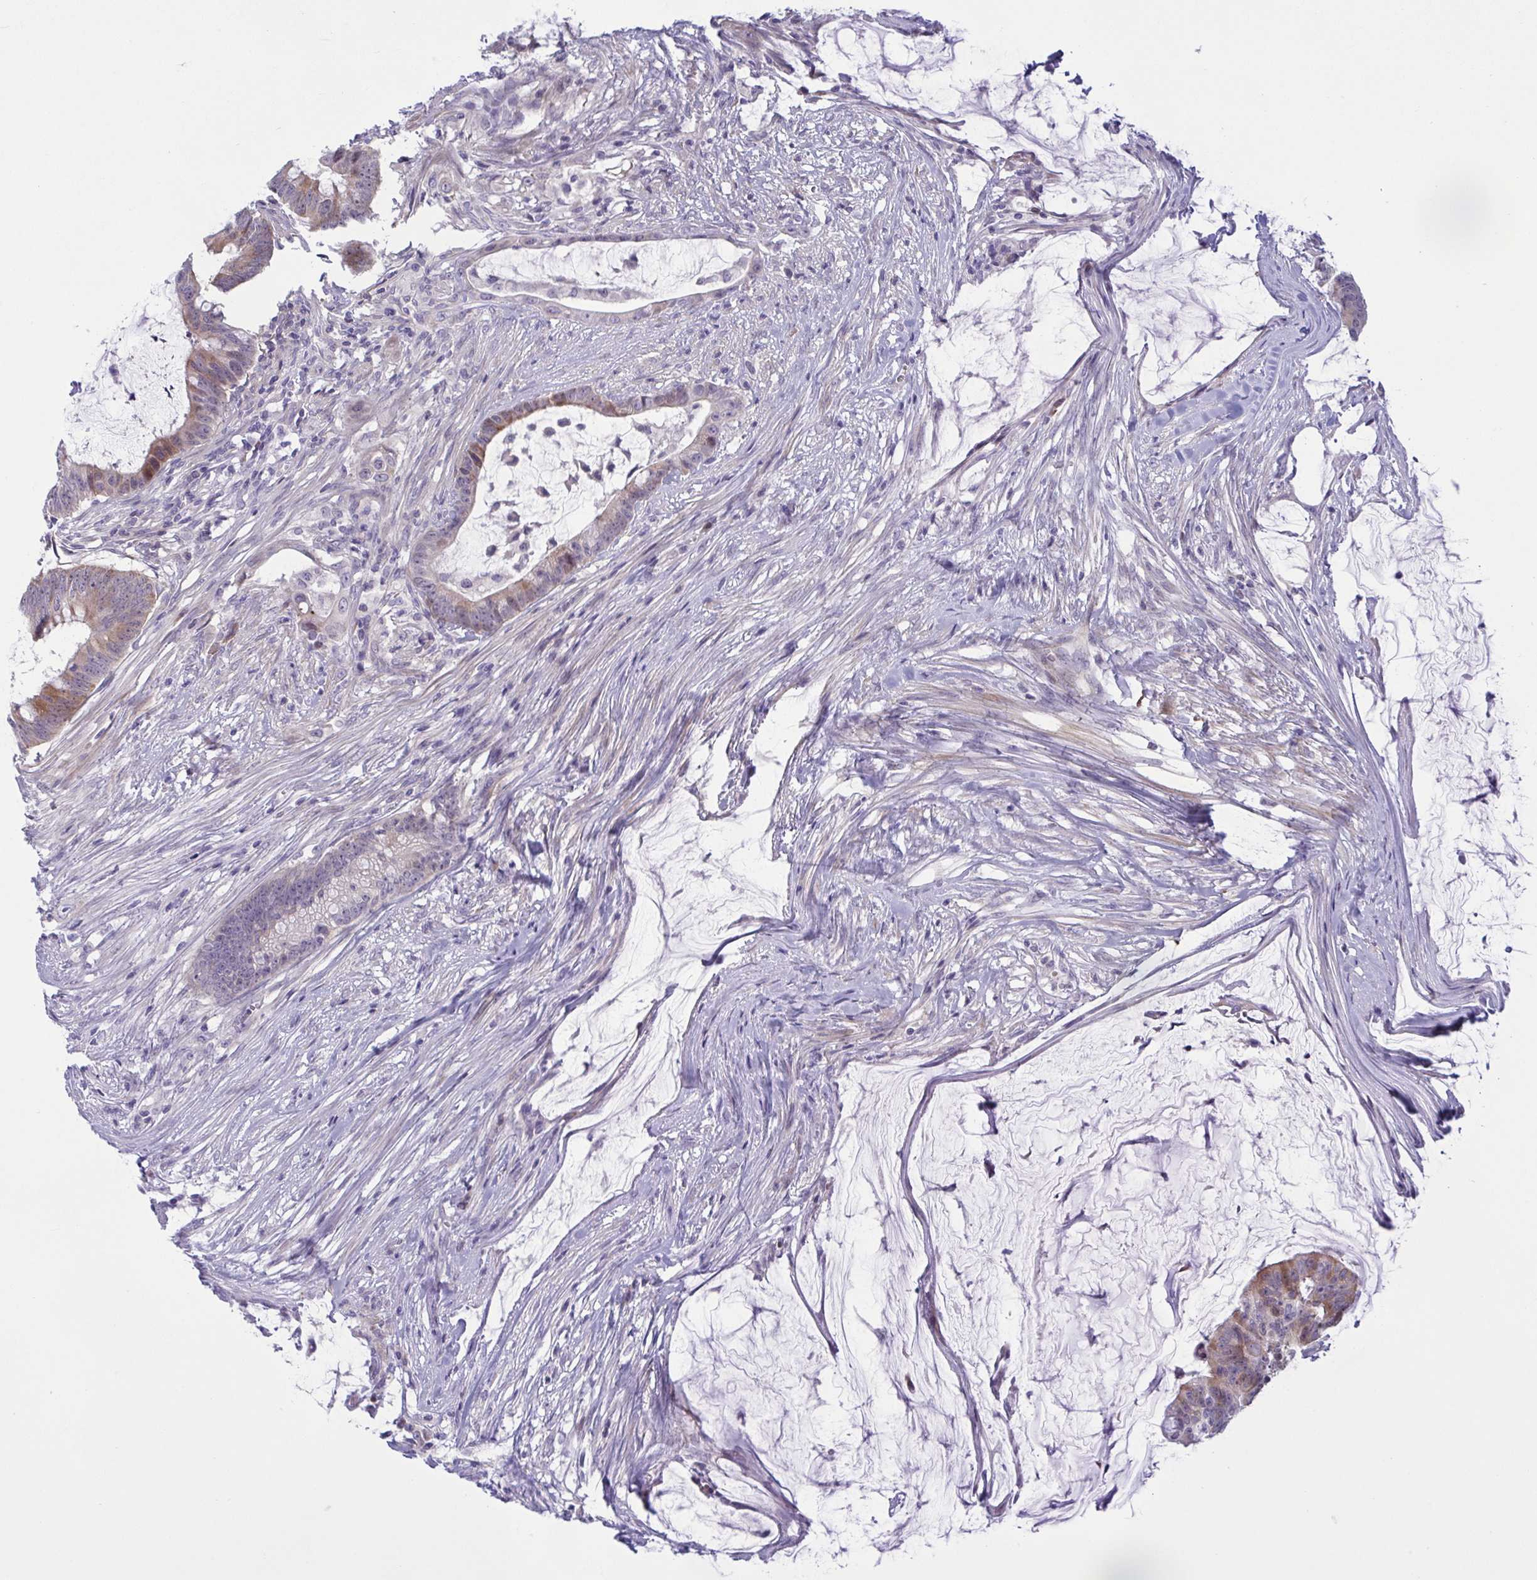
{"staining": {"intensity": "strong", "quantity": "25%-75%", "location": "cytoplasmic/membranous"}, "tissue": "colorectal cancer", "cell_type": "Tumor cells", "image_type": "cancer", "snomed": [{"axis": "morphology", "description": "Adenocarcinoma, NOS"}, {"axis": "topography", "description": "Colon"}], "caption": "About 25%-75% of tumor cells in human colorectal cancer (adenocarcinoma) display strong cytoplasmic/membranous protein expression as visualized by brown immunohistochemical staining.", "gene": "VWC2", "patient": {"sex": "male", "age": 62}}